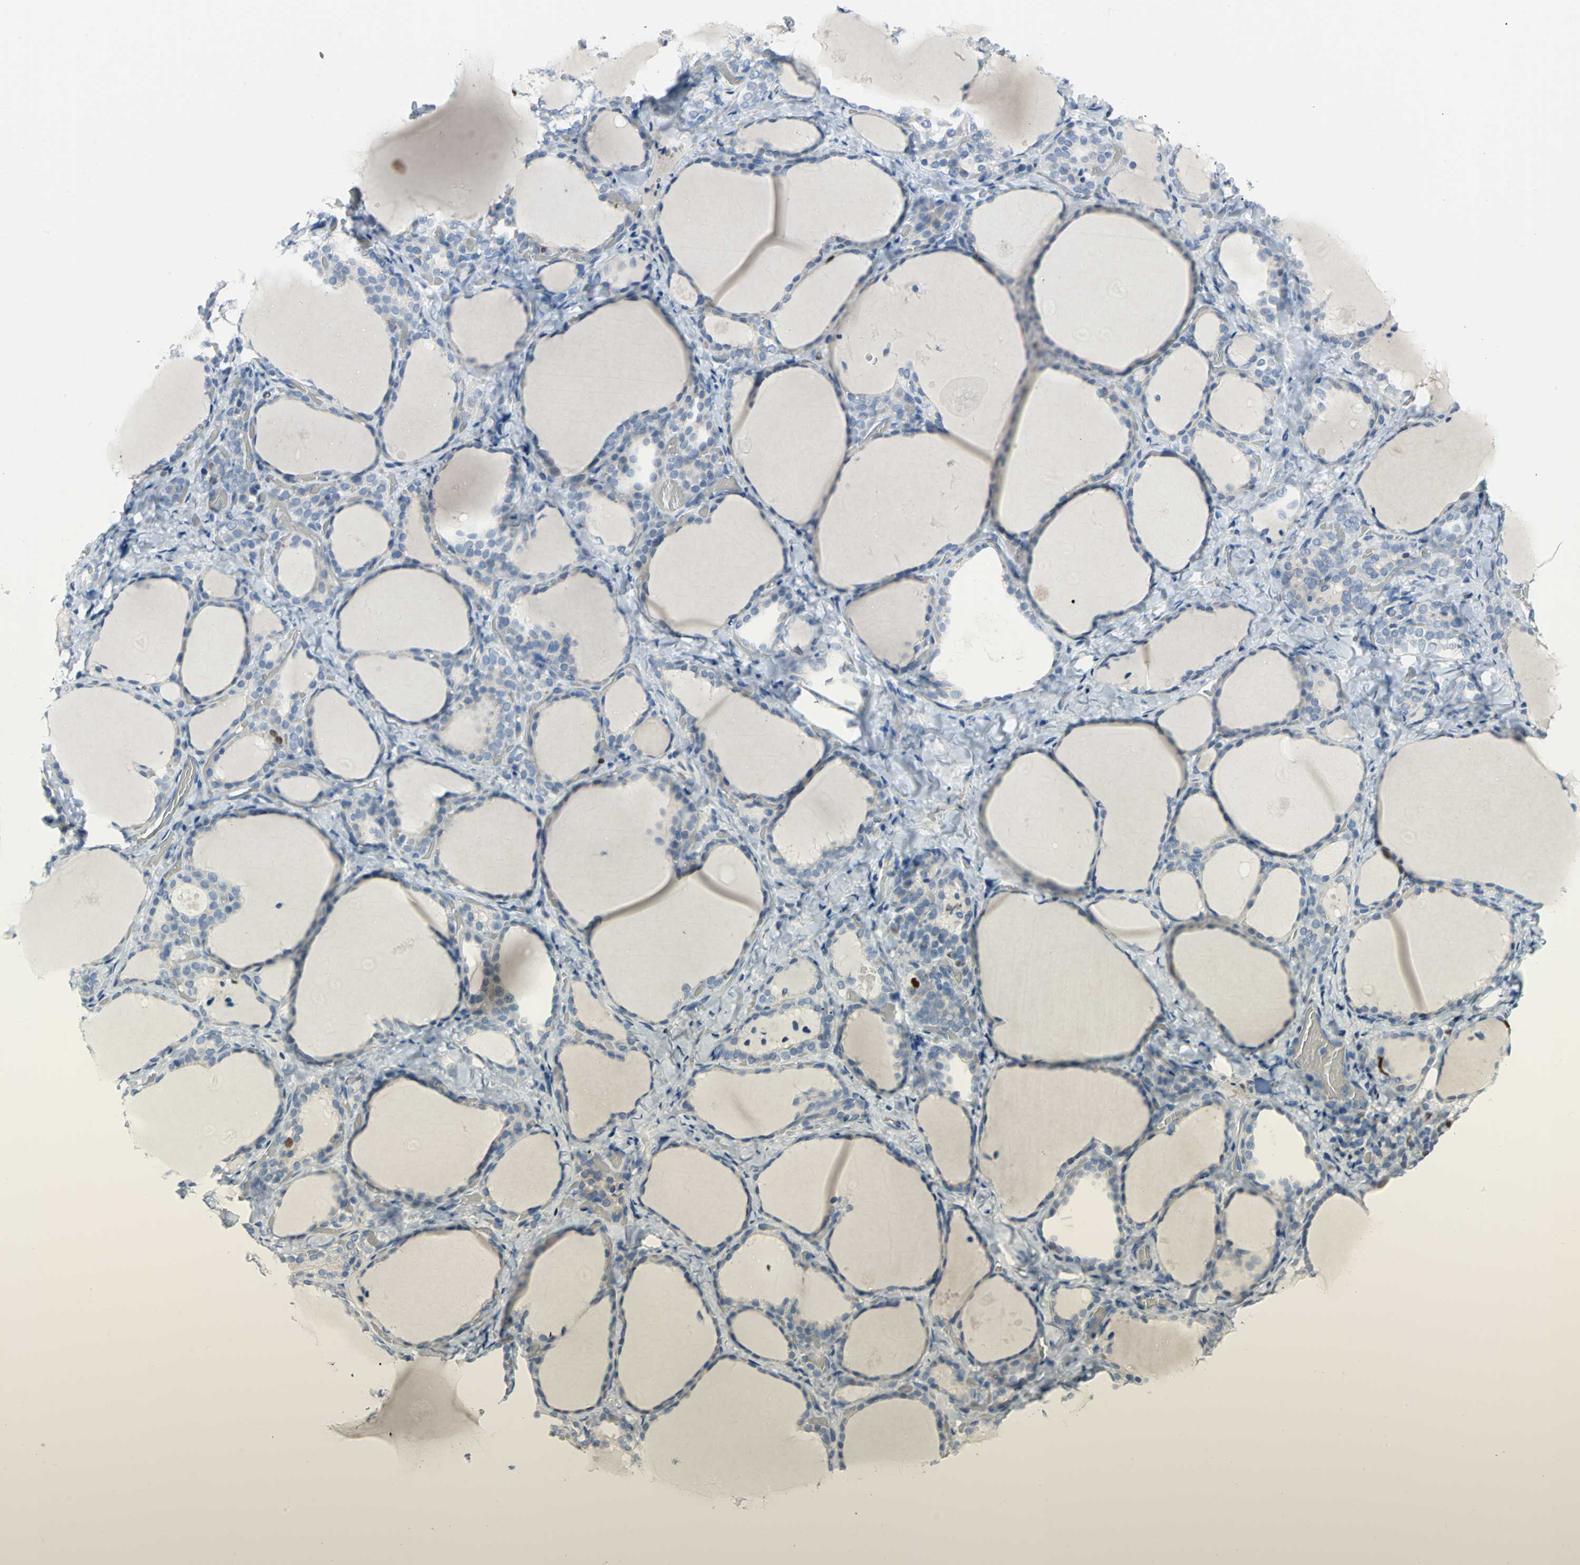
{"staining": {"intensity": "moderate", "quantity": "<25%", "location": "cytoplasmic/membranous"}, "tissue": "thyroid gland", "cell_type": "Glandular cells", "image_type": "normal", "snomed": [{"axis": "morphology", "description": "Normal tissue, NOS"}, {"axis": "morphology", "description": "Papillary adenocarcinoma, NOS"}, {"axis": "topography", "description": "Thyroid gland"}], "caption": "Moderate cytoplasmic/membranous positivity for a protein is identified in about <25% of glandular cells of benign thyroid gland using IHC.", "gene": "MCM4", "patient": {"sex": "female", "age": 30}}